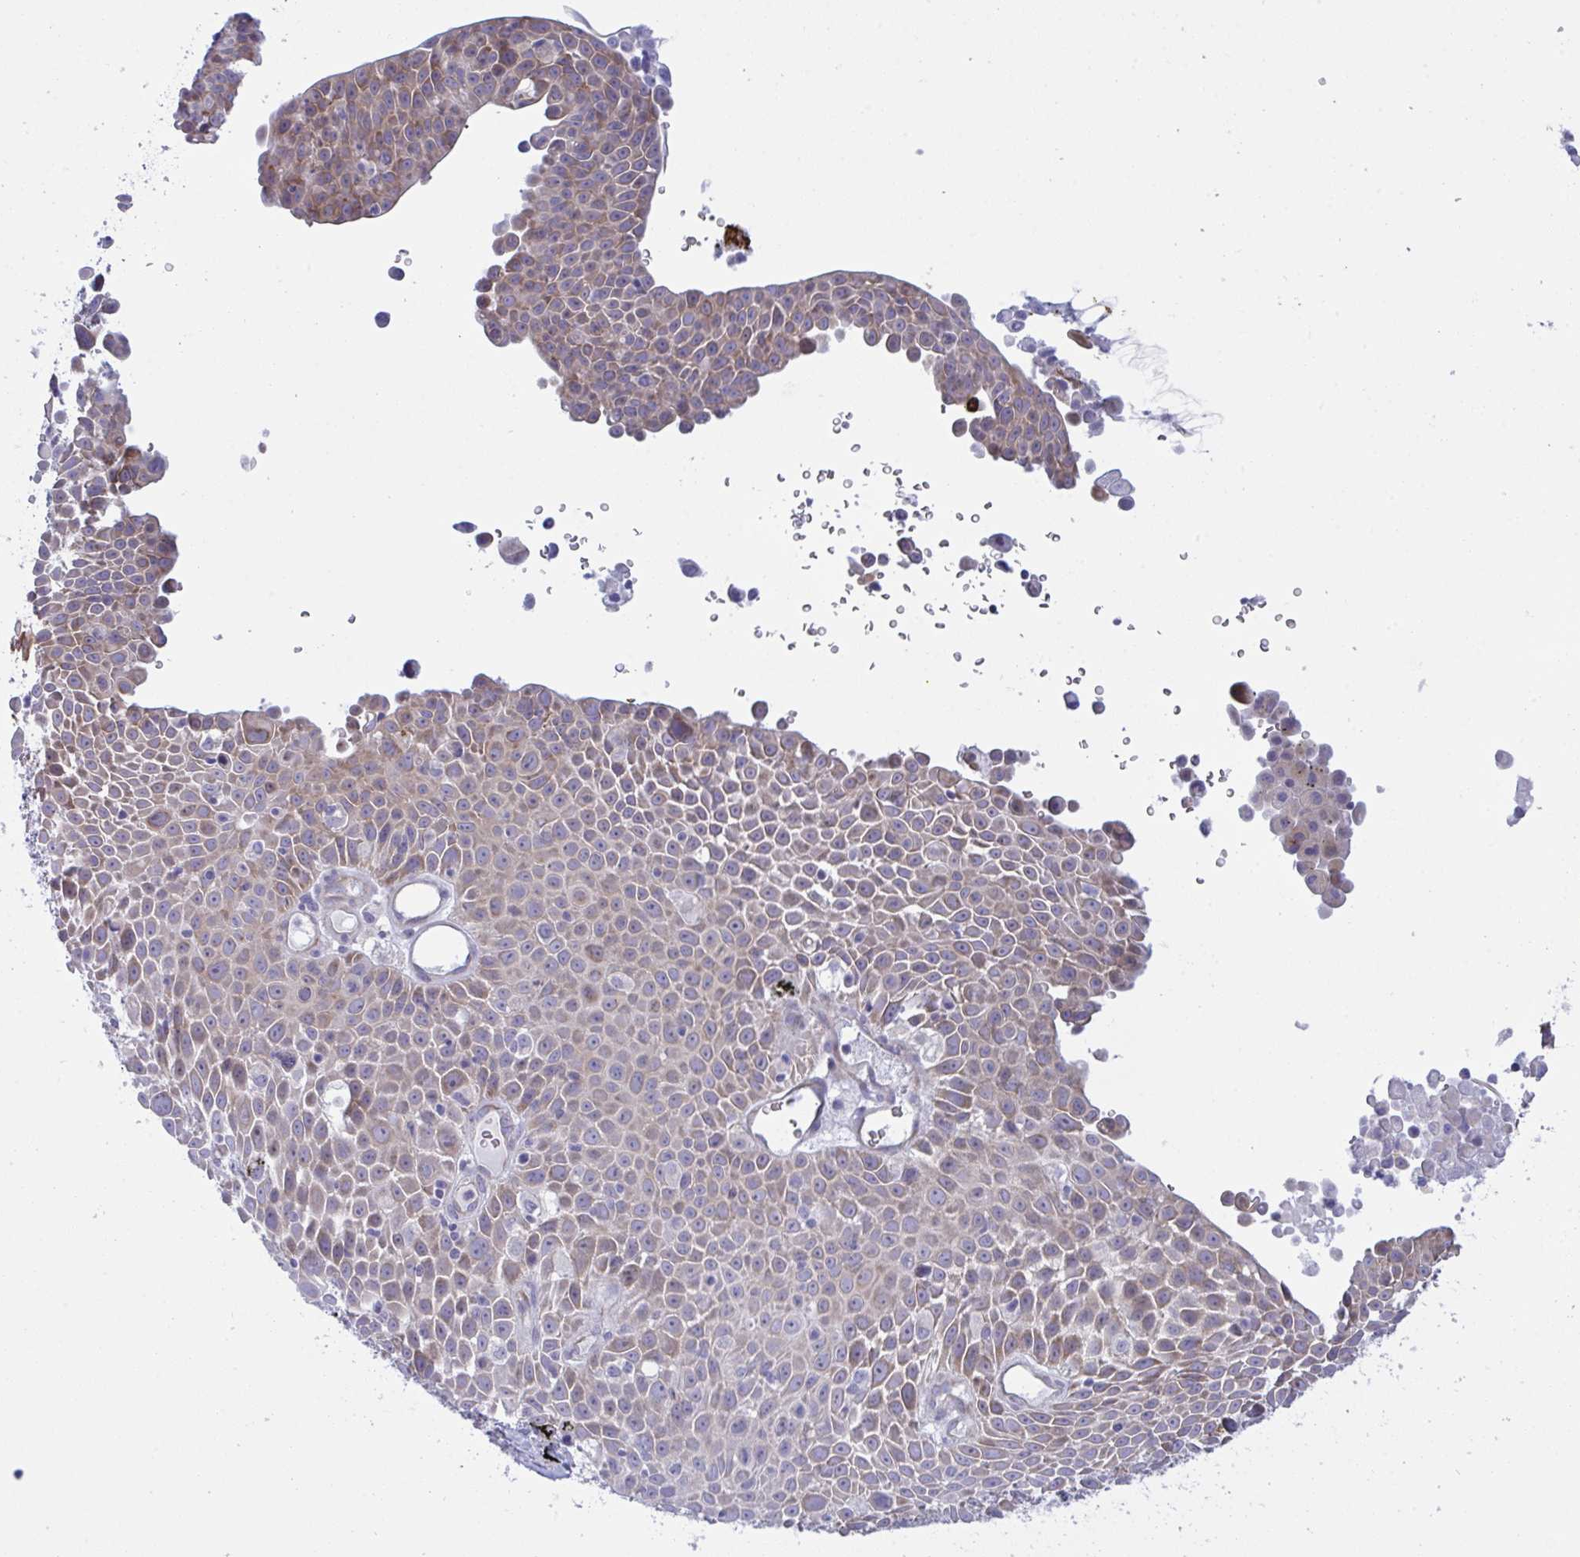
{"staining": {"intensity": "weak", "quantity": "25%-75%", "location": "cytoplasmic/membranous"}, "tissue": "lung cancer", "cell_type": "Tumor cells", "image_type": "cancer", "snomed": [{"axis": "morphology", "description": "Squamous cell carcinoma, NOS"}, {"axis": "morphology", "description": "Squamous cell carcinoma, metastatic, NOS"}, {"axis": "topography", "description": "Lymph node"}, {"axis": "topography", "description": "Lung"}], "caption": "The photomicrograph exhibits staining of lung squamous cell carcinoma, revealing weak cytoplasmic/membranous protein staining (brown color) within tumor cells. The staining was performed using DAB to visualize the protein expression in brown, while the nuclei were stained in blue with hematoxylin (Magnification: 20x).", "gene": "ZNF684", "patient": {"sex": "female", "age": 62}}